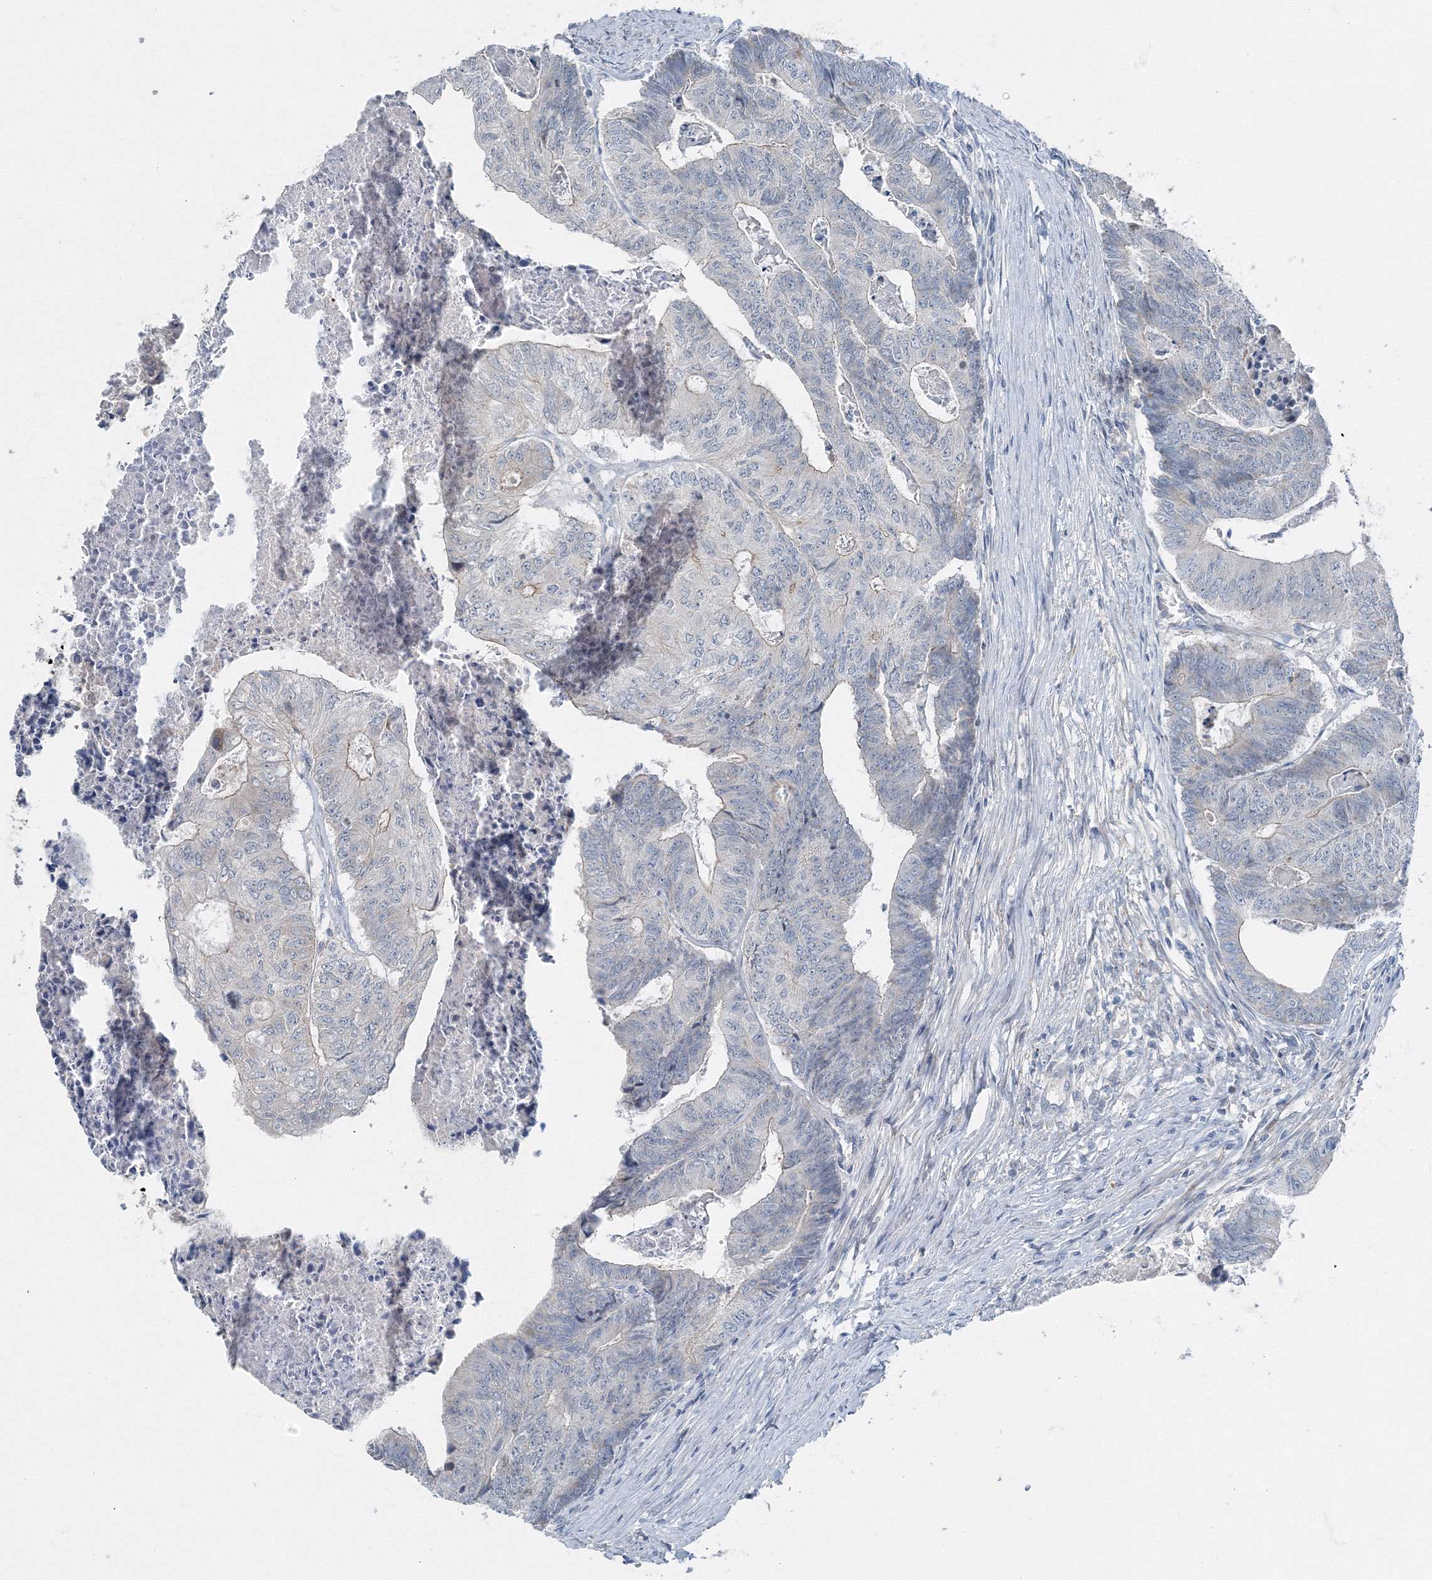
{"staining": {"intensity": "negative", "quantity": "none", "location": "none"}, "tissue": "colorectal cancer", "cell_type": "Tumor cells", "image_type": "cancer", "snomed": [{"axis": "morphology", "description": "Adenocarcinoma, NOS"}, {"axis": "topography", "description": "Colon"}], "caption": "Histopathology image shows no protein expression in tumor cells of colorectal cancer (adenocarcinoma) tissue.", "gene": "AASDH", "patient": {"sex": "female", "age": 67}}